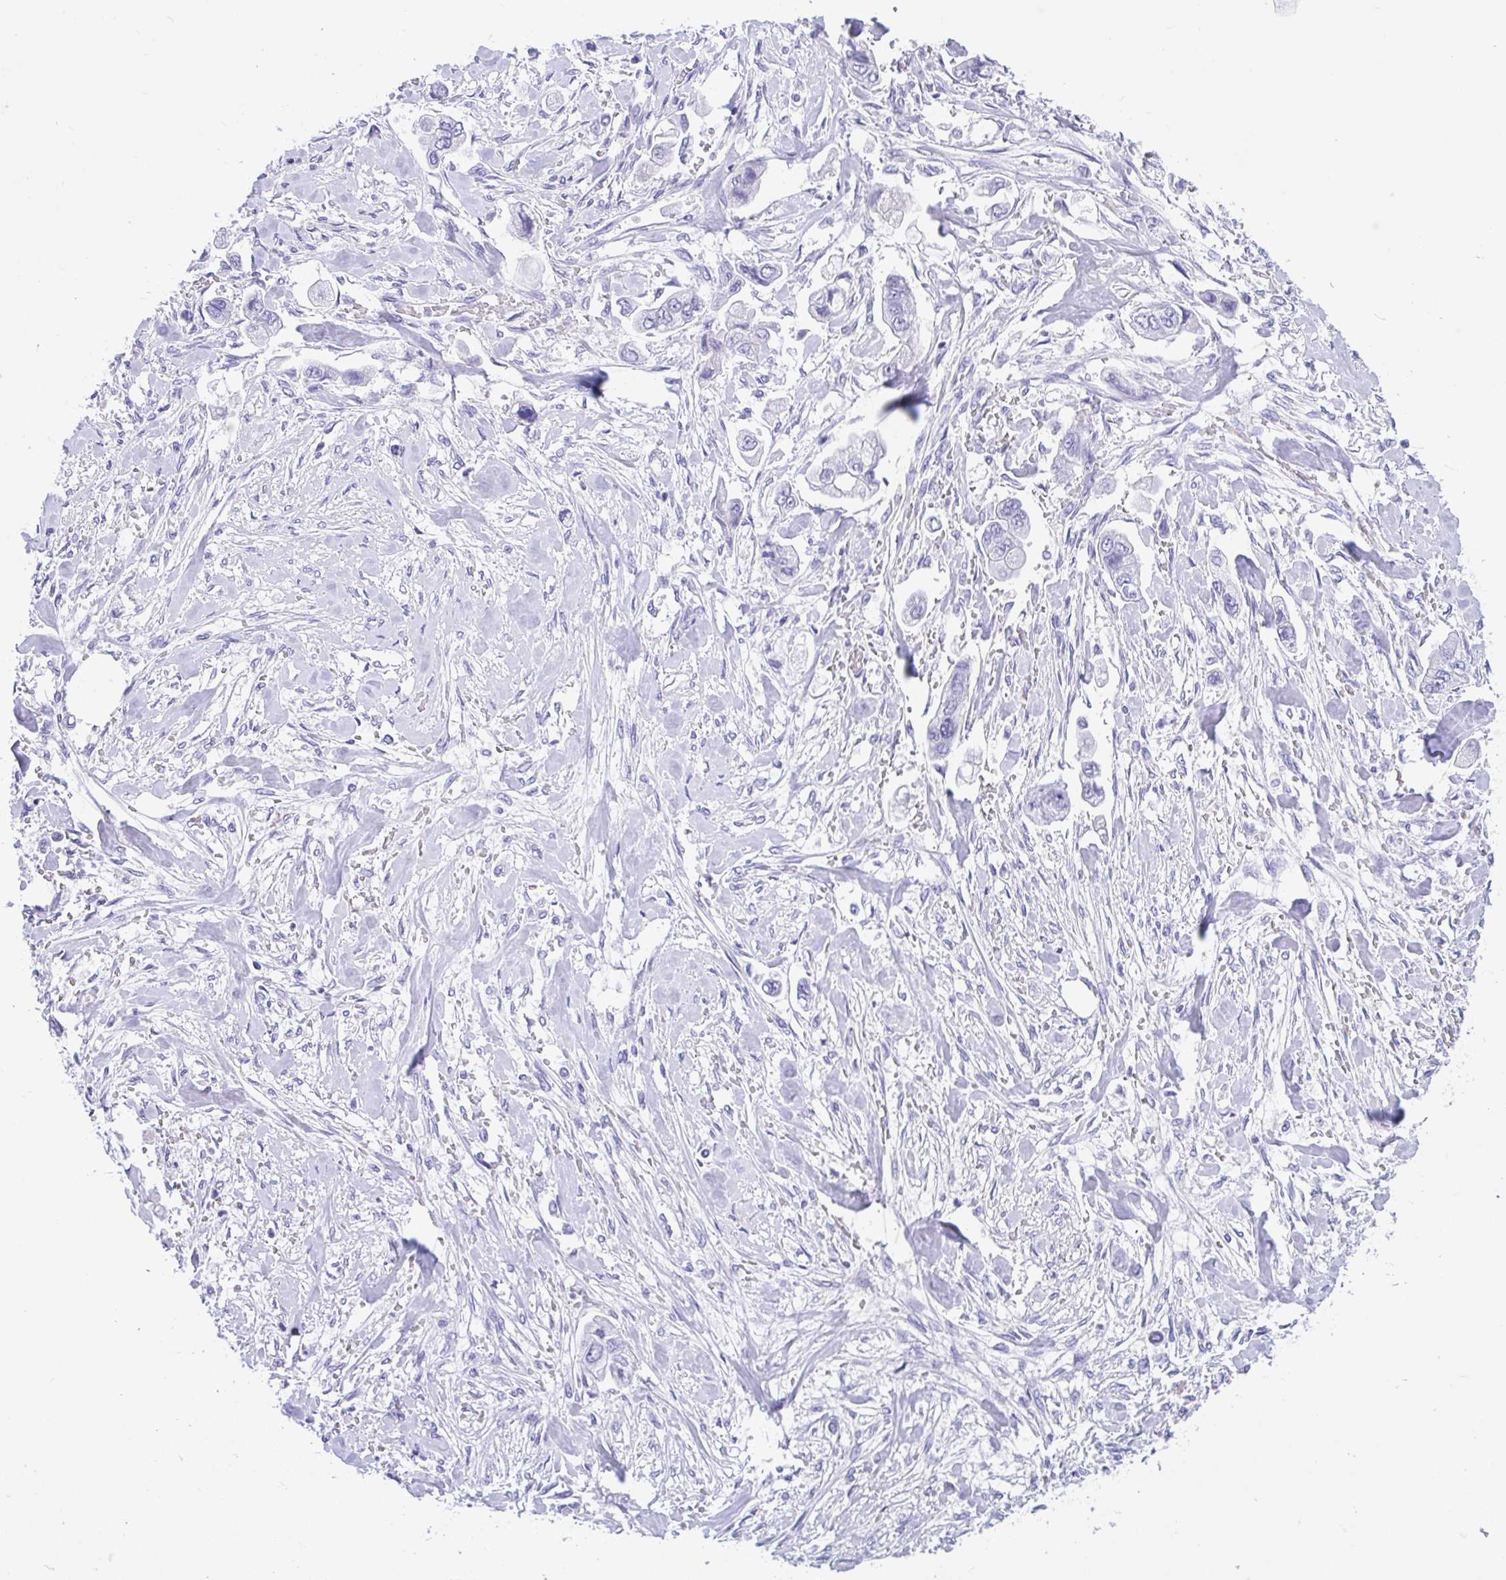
{"staining": {"intensity": "negative", "quantity": "none", "location": "none"}, "tissue": "stomach cancer", "cell_type": "Tumor cells", "image_type": "cancer", "snomed": [{"axis": "morphology", "description": "Adenocarcinoma, NOS"}, {"axis": "topography", "description": "Stomach"}], "caption": "There is no significant expression in tumor cells of stomach cancer (adenocarcinoma).", "gene": "OR4N4", "patient": {"sex": "male", "age": 62}}